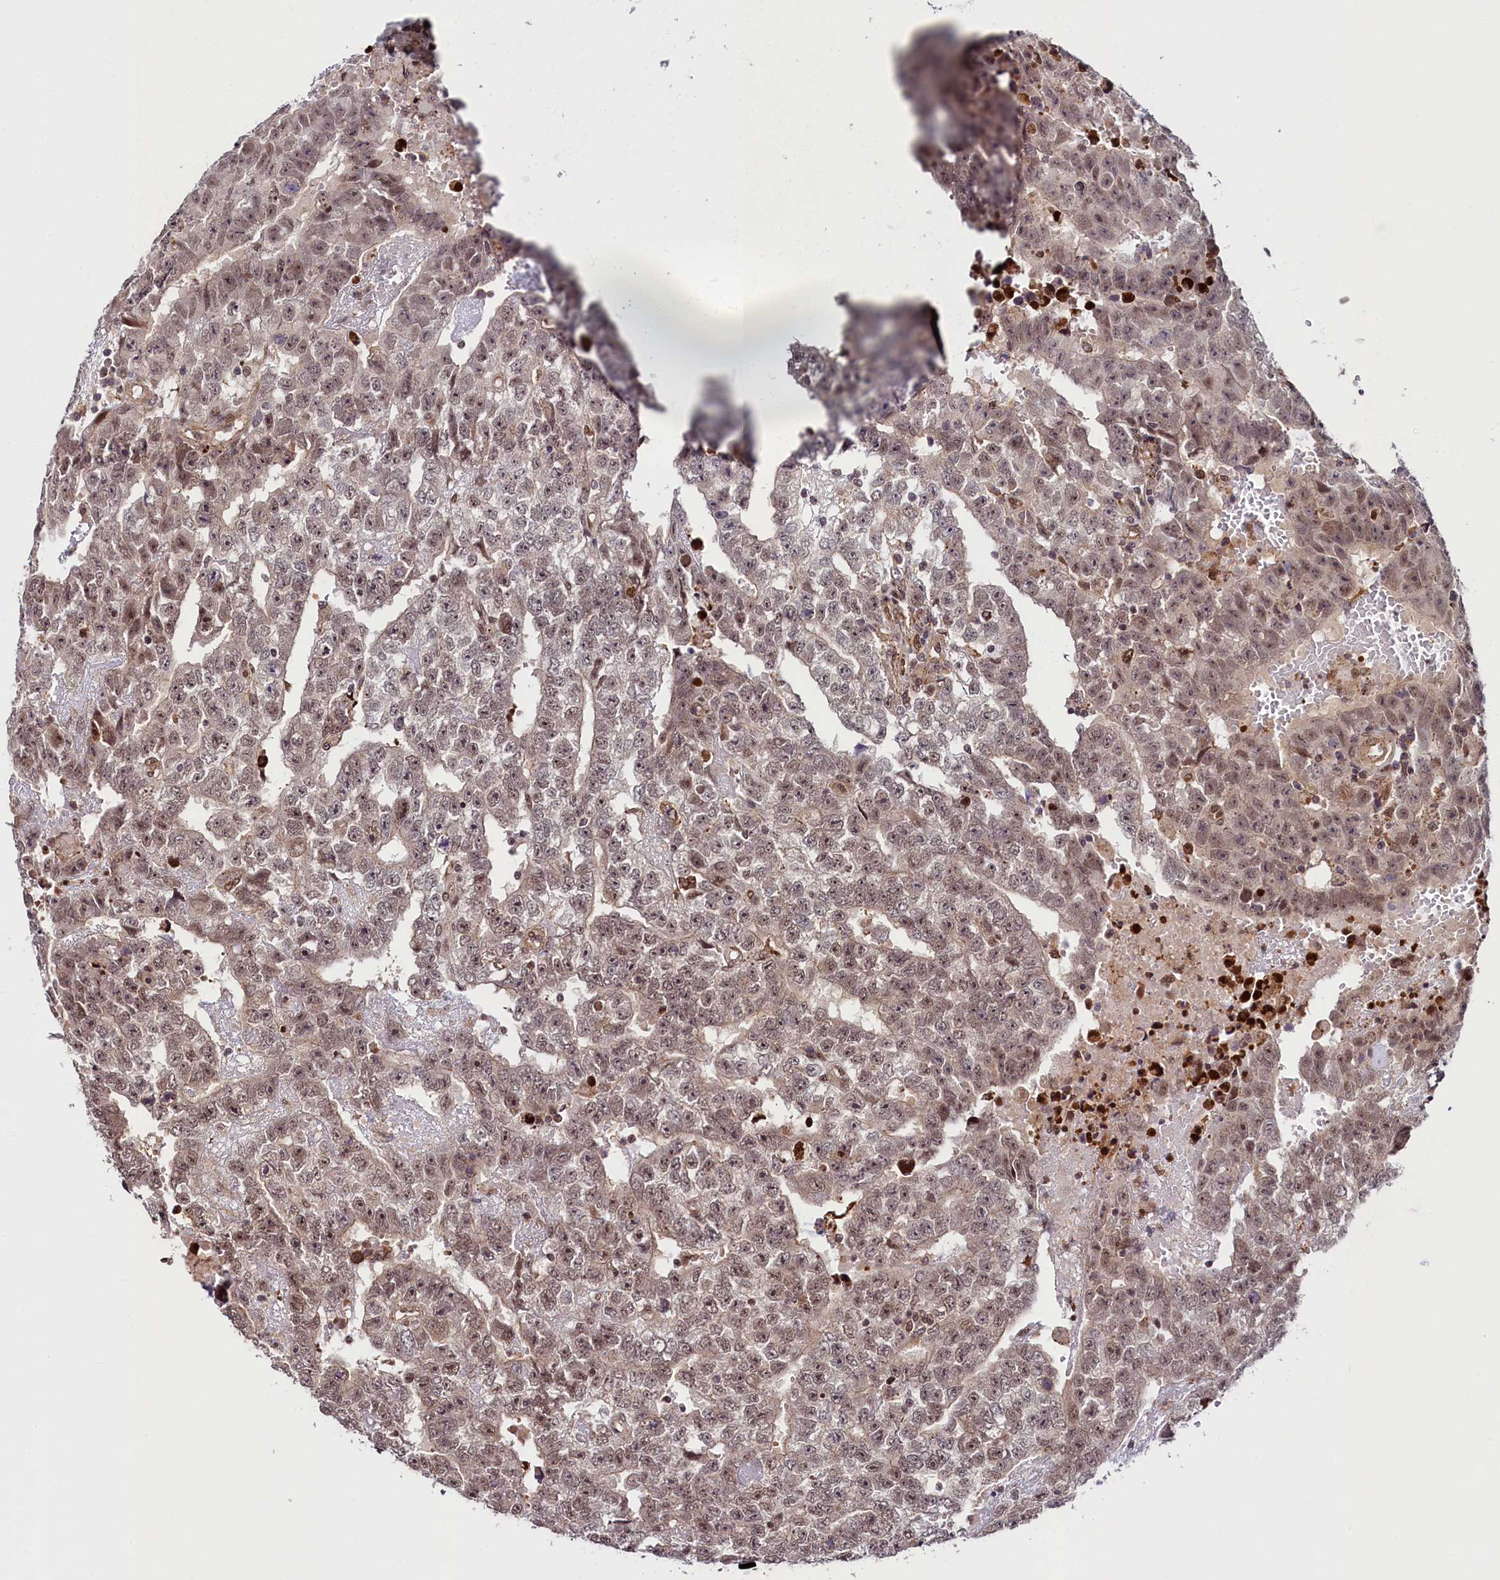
{"staining": {"intensity": "weak", "quantity": ">75%", "location": "nuclear"}, "tissue": "testis cancer", "cell_type": "Tumor cells", "image_type": "cancer", "snomed": [{"axis": "morphology", "description": "Carcinoma, Embryonal, NOS"}, {"axis": "topography", "description": "Testis"}], "caption": "Brown immunohistochemical staining in human embryonal carcinoma (testis) exhibits weak nuclear staining in approximately >75% of tumor cells. (Stains: DAB (3,3'-diaminobenzidine) in brown, nuclei in blue, Microscopy: brightfield microscopy at high magnification).", "gene": "LEO1", "patient": {"sex": "male", "age": 25}}